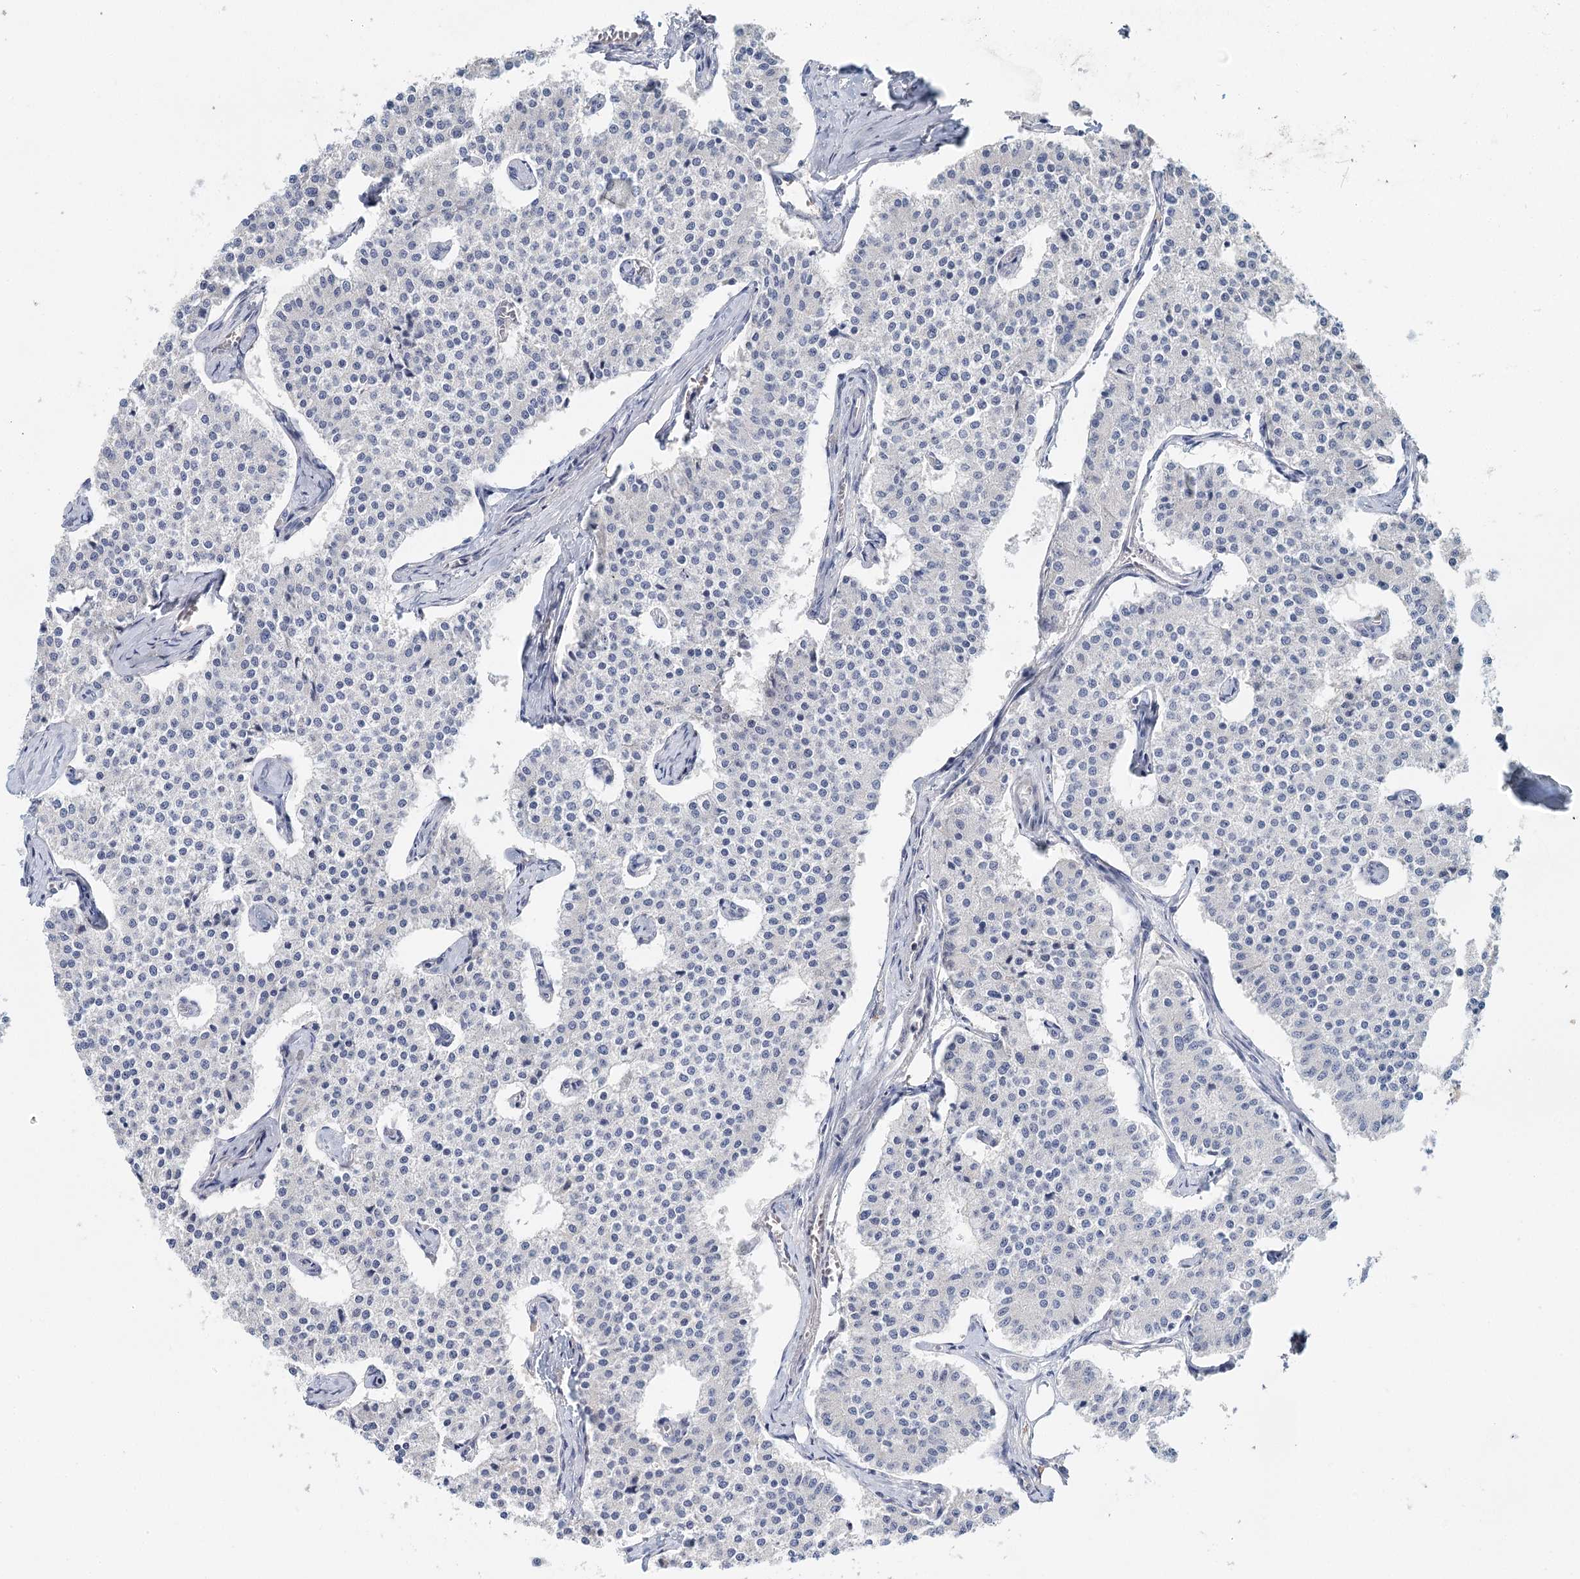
{"staining": {"intensity": "negative", "quantity": "none", "location": "none"}, "tissue": "carcinoid", "cell_type": "Tumor cells", "image_type": "cancer", "snomed": [{"axis": "morphology", "description": "Carcinoid, malignant, NOS"}, {"axis": "topography", "description": "Colon"}], "caption": "This is an immunohistochemistry histopathology image of human carcinoid. There is no positivity in tumor cells.", "gene": "ARHGAP44", "patient": {"sex": "female", "age": 52}}